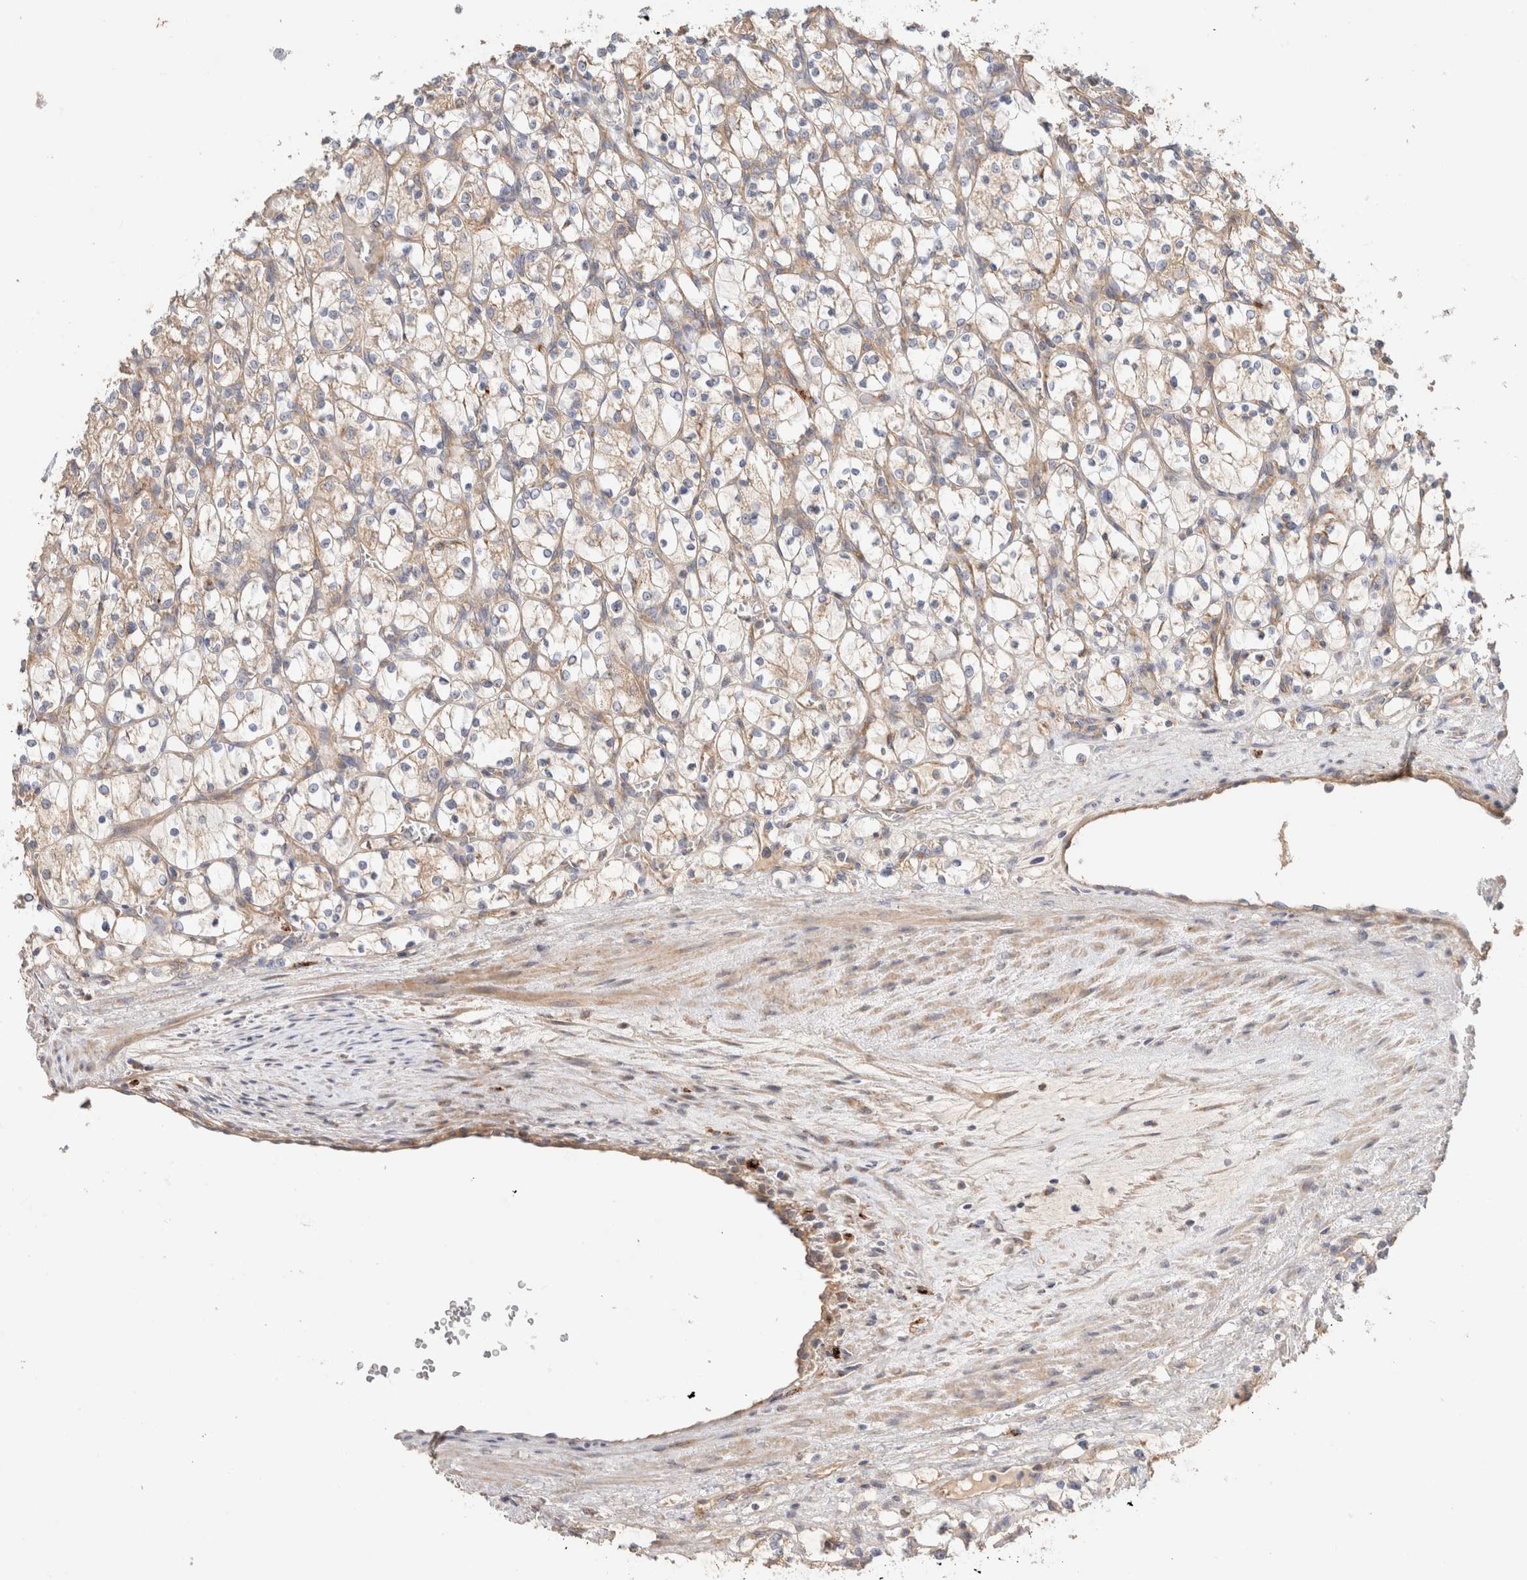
{"staining": {"intensity": "weak", "quantity": "25%-75%", "location": "cytoplasmic/membranous"}, "tissue": "renal cancer", "cell_type": "Tumor cells", "image_type": "cancer", "snomed": [{"axis": "morphology", "description": "Adenocarcinoma, NOS"}, {"axis": "topography", "description": "Kidney"}], "caption": "IHC of renal cancer (adenocarcinoma) exhibits low levels of weak cytoplasmic/membranous positivity in about 25%-75% of tumor cells. (Brightfield microscopy of DAB IHC at high magnification).", "gene": "B3GNTL1", "patient": {"sex": "female", "age": 69}}